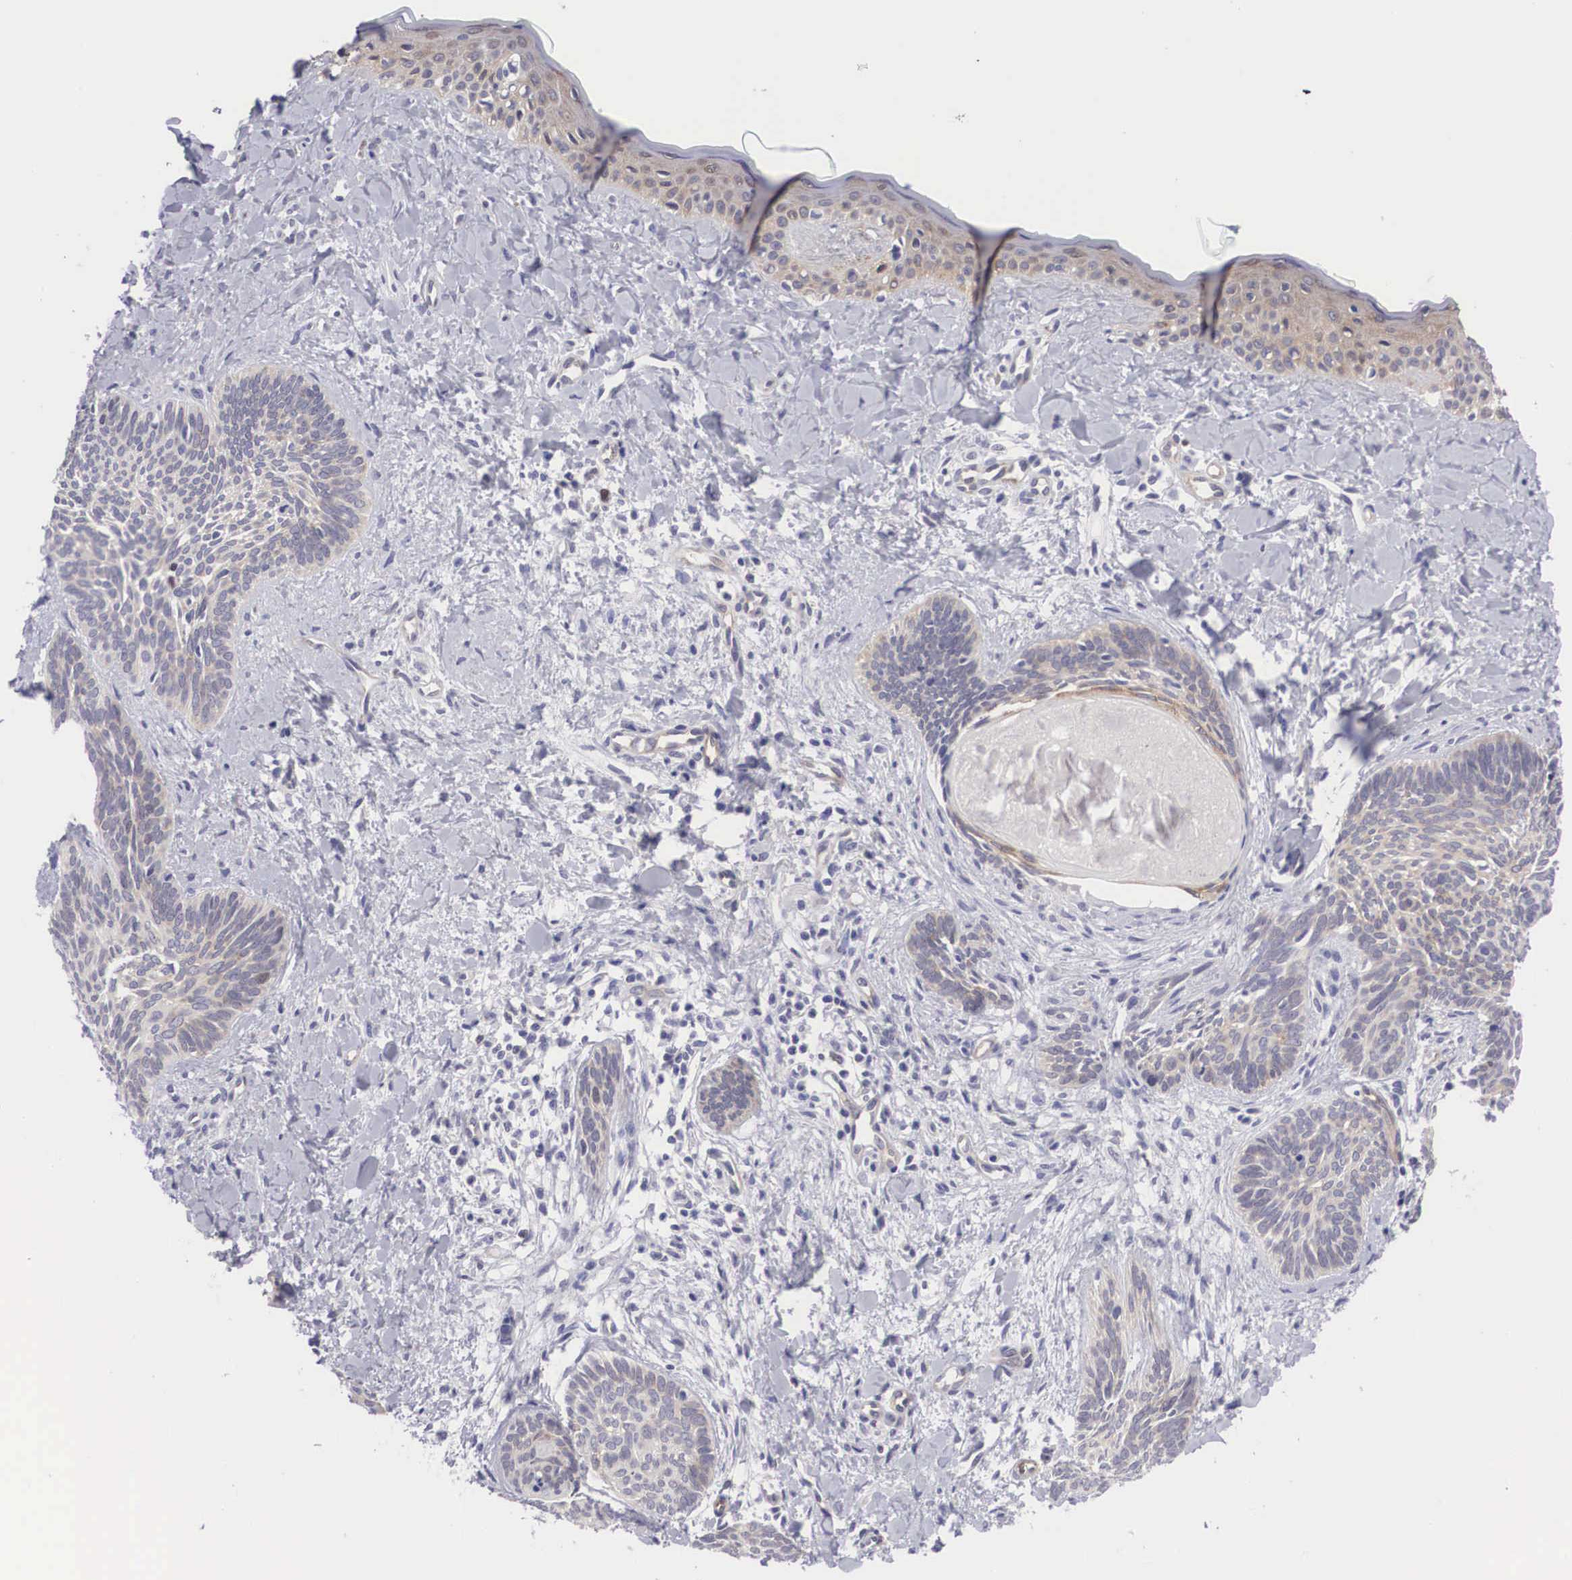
{"staining": {"intensity": "weak", "quantity": "25%-75%", "location": "cytoplasmic/membranous"}, "tissue": "skin cancer", "cell_type": "Tumor cells", "image_type": "cancer", "snomed": [{"axis": "morphology", "description": "Basal cell carcinoma"}, {"axis": "topography", "description": "Skin"}], "caption": "Immunohistochemical staining of skin cancer (basal cell carcinoma) exhibits low levels of weak cytoplasmic/membranous protein expression in approximately 25%-75% of tumor cells.", "gene": "MAST4", "patient": {"sex": "female", "age": 81}}